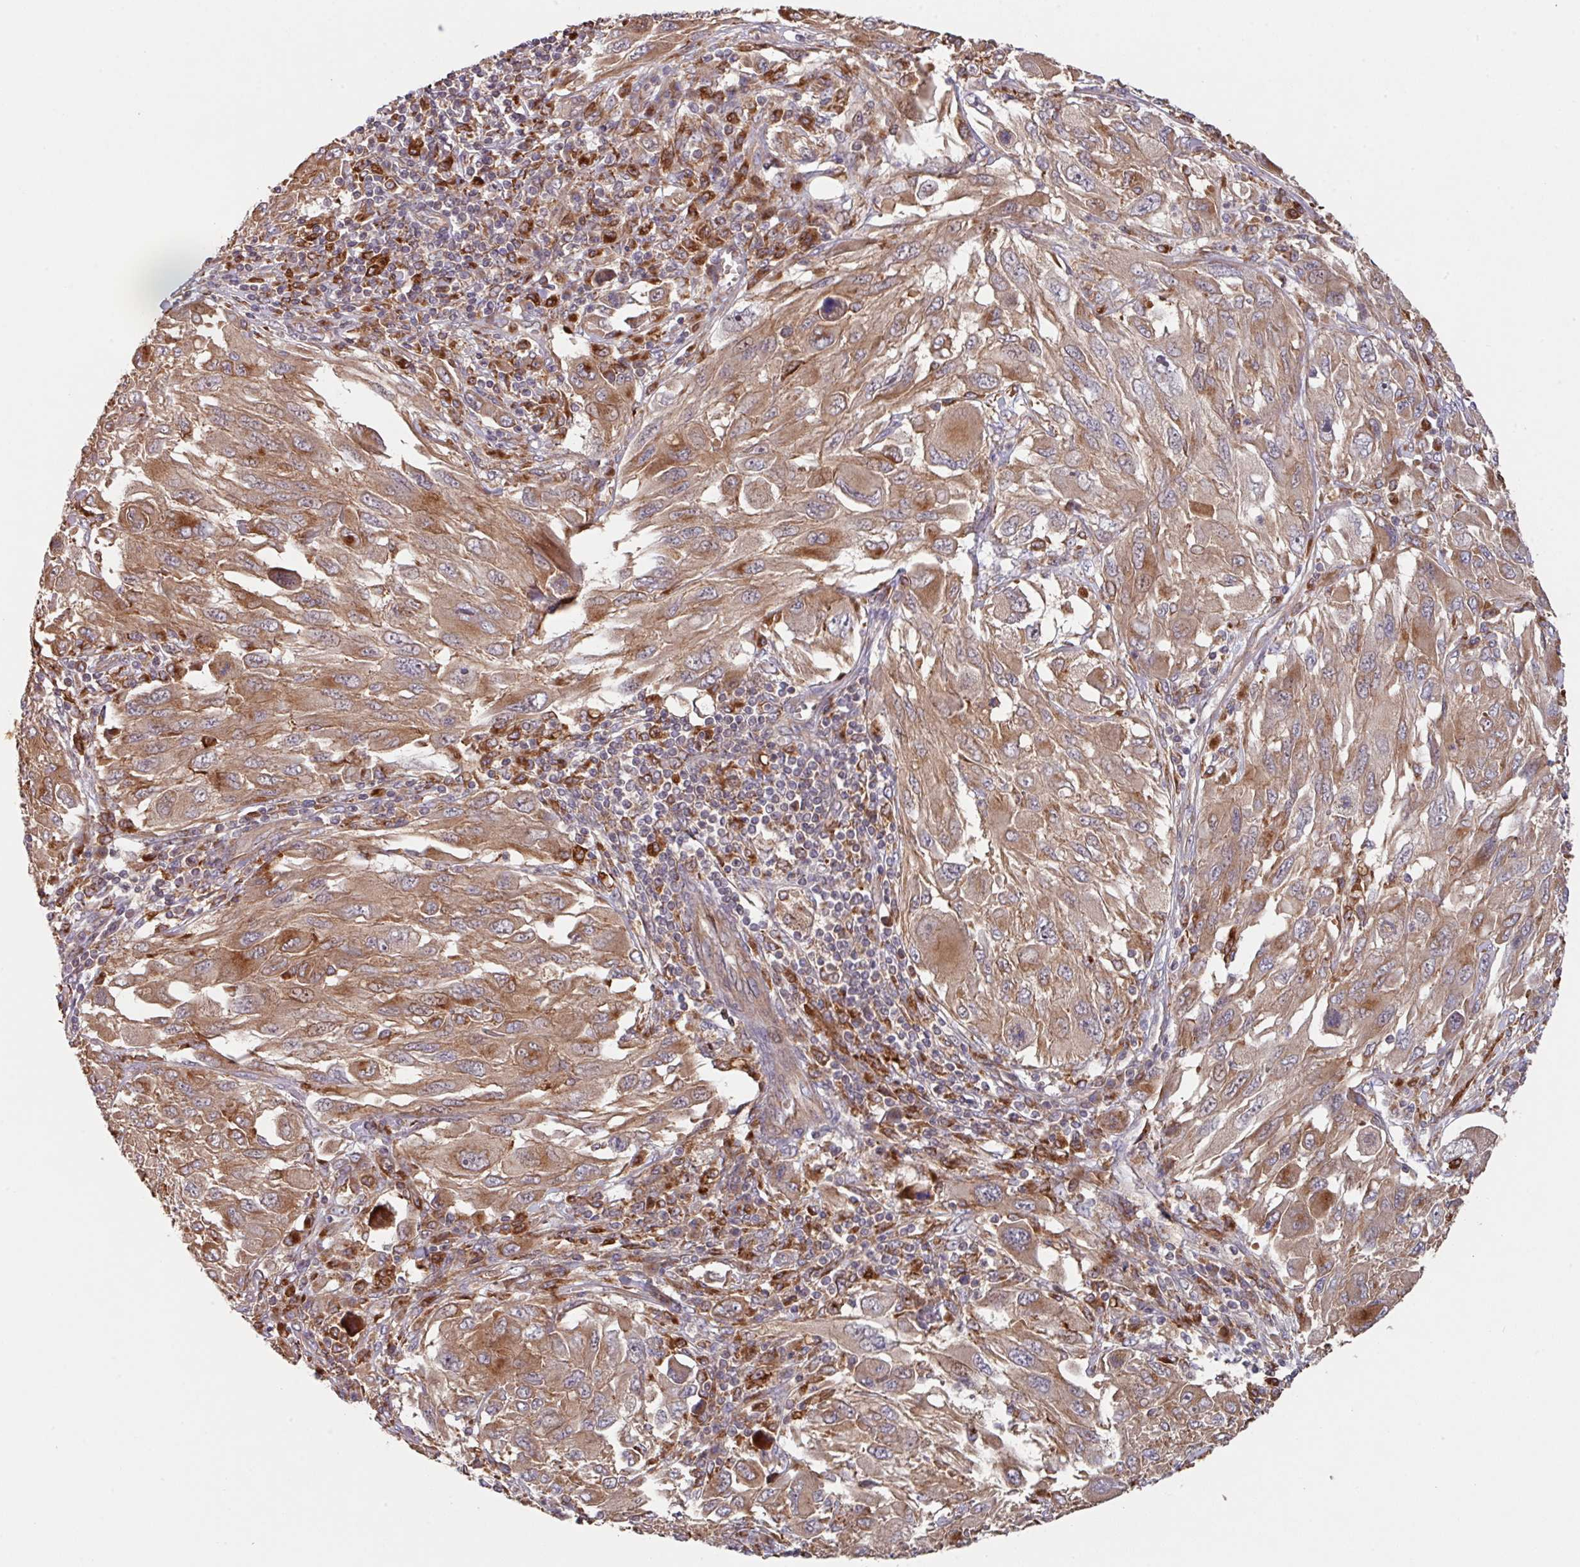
{"staining": {"intensity": "moderate", "quantity": ">75%", "location": "cytoplasmic/membranous"}, "tissue": "melanoma", "cell_type": "Tumor cells", "image_type": "cancer", "snomed": [{"axis": "morphology", "description": "Malignant melanoma, NOS"}, {"axis": "topography", "description": "Skin"}], "caption": "Brown immunohistochemical staining in human melanoma exhibits moderate cytoplasmic/membranous positivity in approximately >75% of tumor cells.", "gene": "TRIM14", "patient": {"sex": "female", "age": 91}}